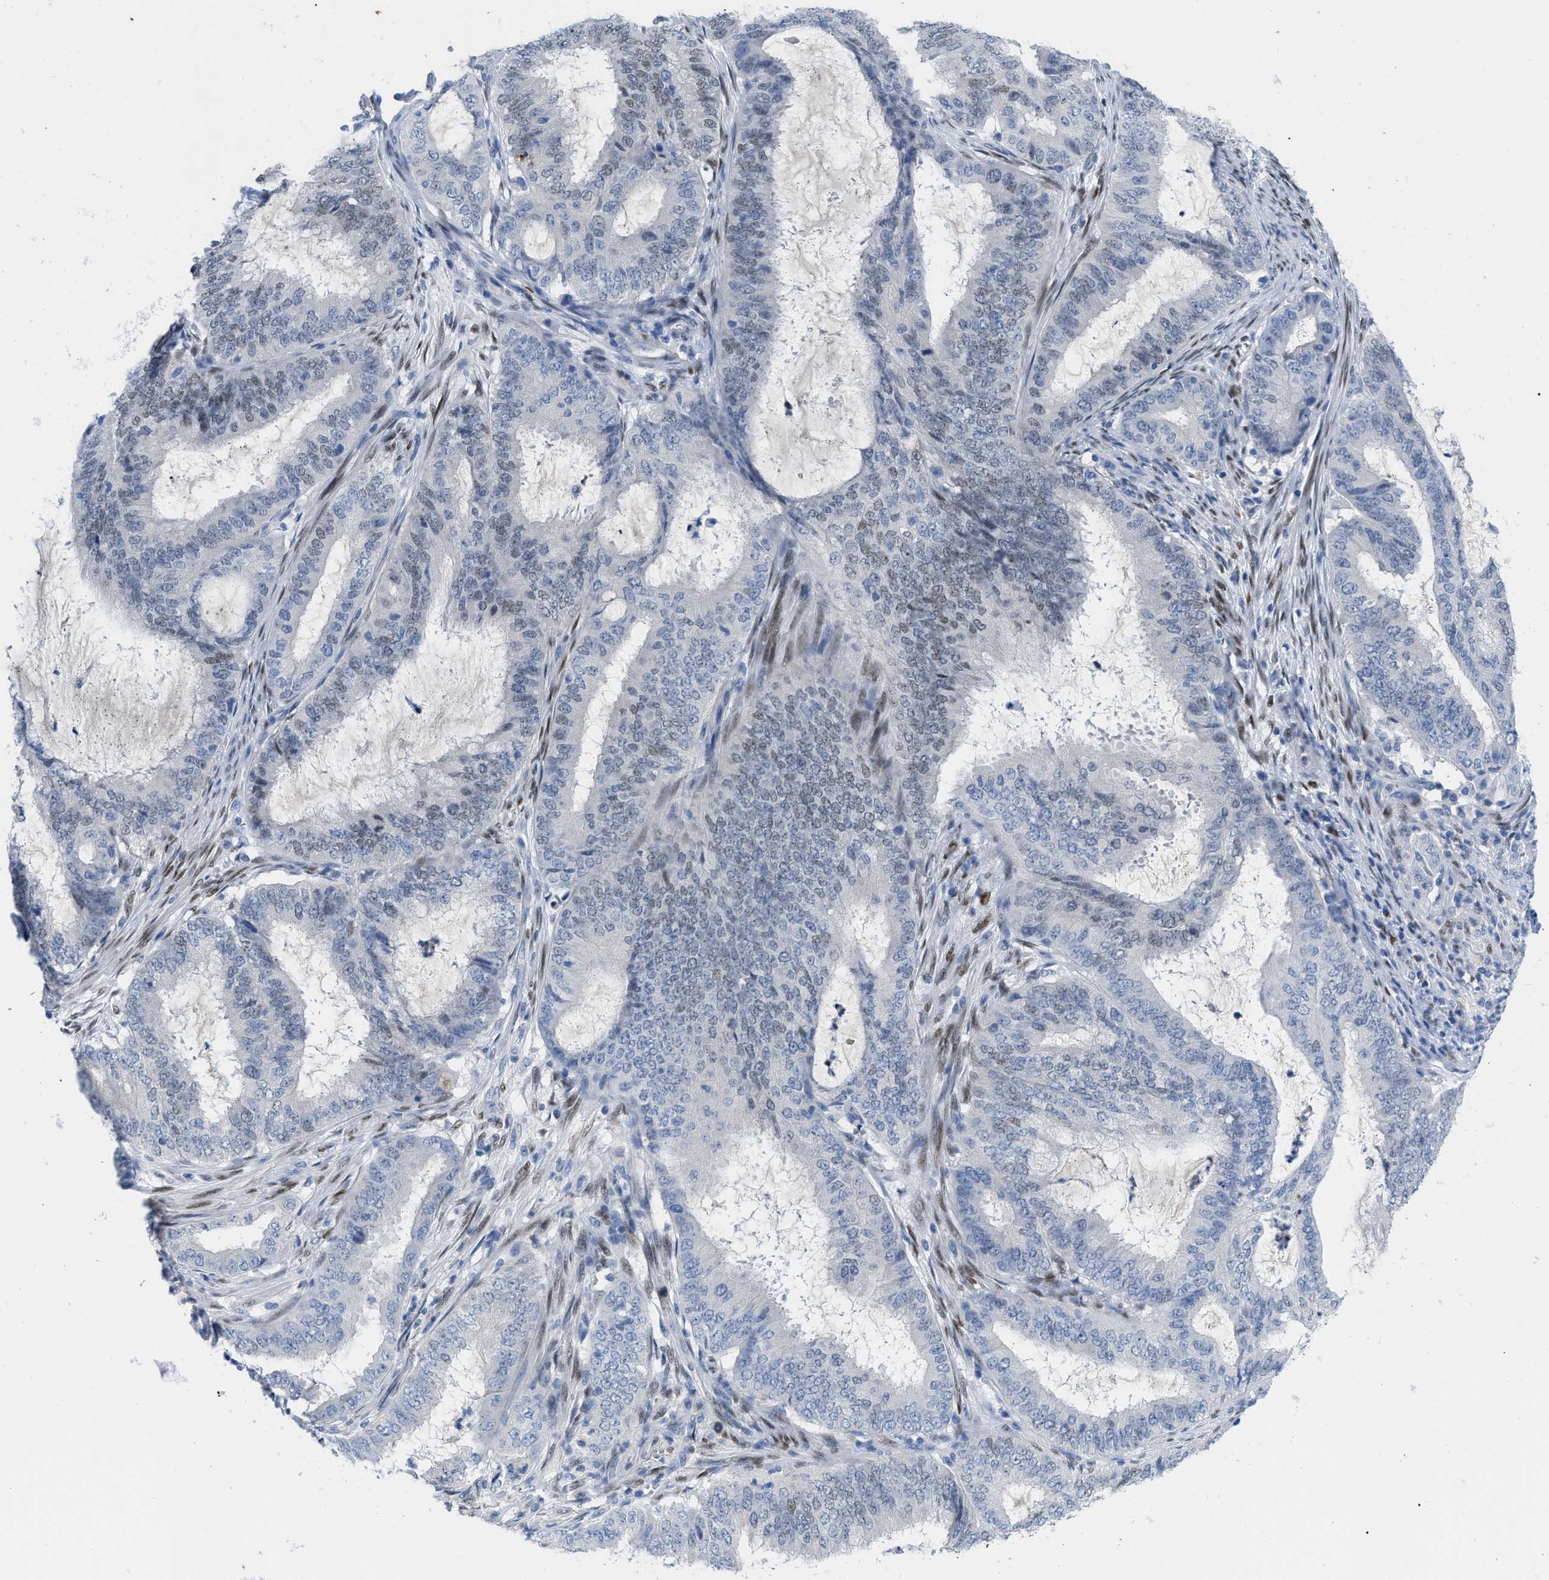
{"staining": {"intensity": "weak", "quantity": "<25%", "location": "nuclear"}, "tissue": "endometrial cancer", "cell_type": "Tumor cells", "image_type": "cancer", "snomed": [{"axis": "morphology", "description": "Adenocarcinoma, NOS"}, {"axis": "topography", "description": "Endometrium"}], "caption": "There is no significant staining in tumor cells of endometrial adenocarcinoma. (DAB immunohistochemistry with hematoxylin counter stain).", "gene": "NFIX", "patient": {"sex": "female", "age": 70}}